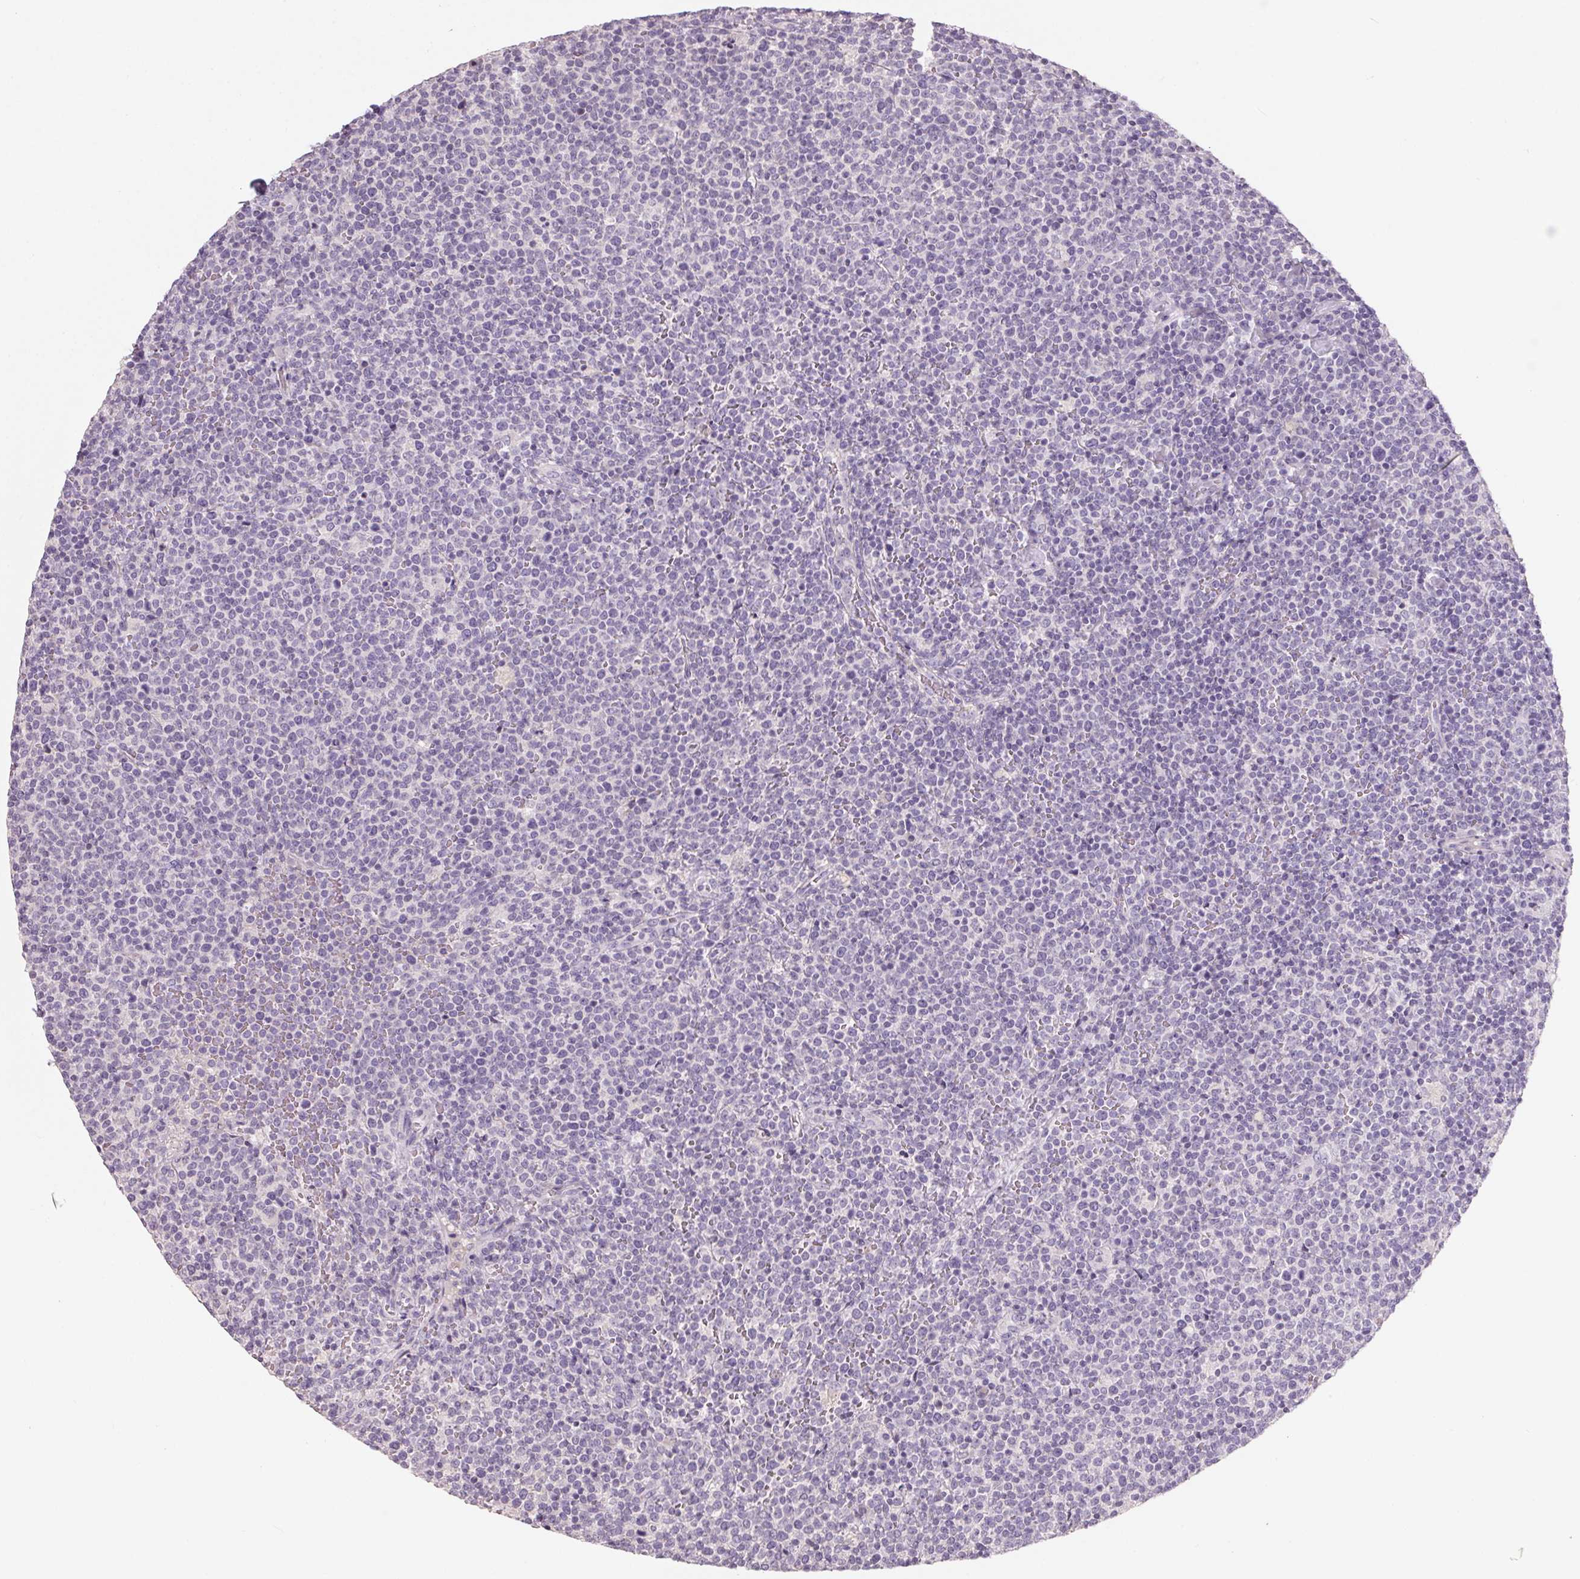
{"staining": {"intensity": "negative", "quantity": "none", "location": "none"}, "tissue": "lymphoma", "cell_type": "Tumor cells", "image_type": "cancer", "snomed": [{"axis": "morphology", "description": "Malignant lymphoma, non-Hodgkin's type, High grade"}, {"axis": "topography", "description": "Lymph node"}], "caption": "This image is of lymphoma stained with immunohistochemistry (IHC) to label a protein in brown with the nuclei are counter-stained blue. There is no staining in tumor cells. Brightfield microscopy of IHC stained with DAB (brown) and hematoxylin (blue), captured at high magnification.", "gene": "HSD17B1", "patient": {"sex": "male", "age": 61}}